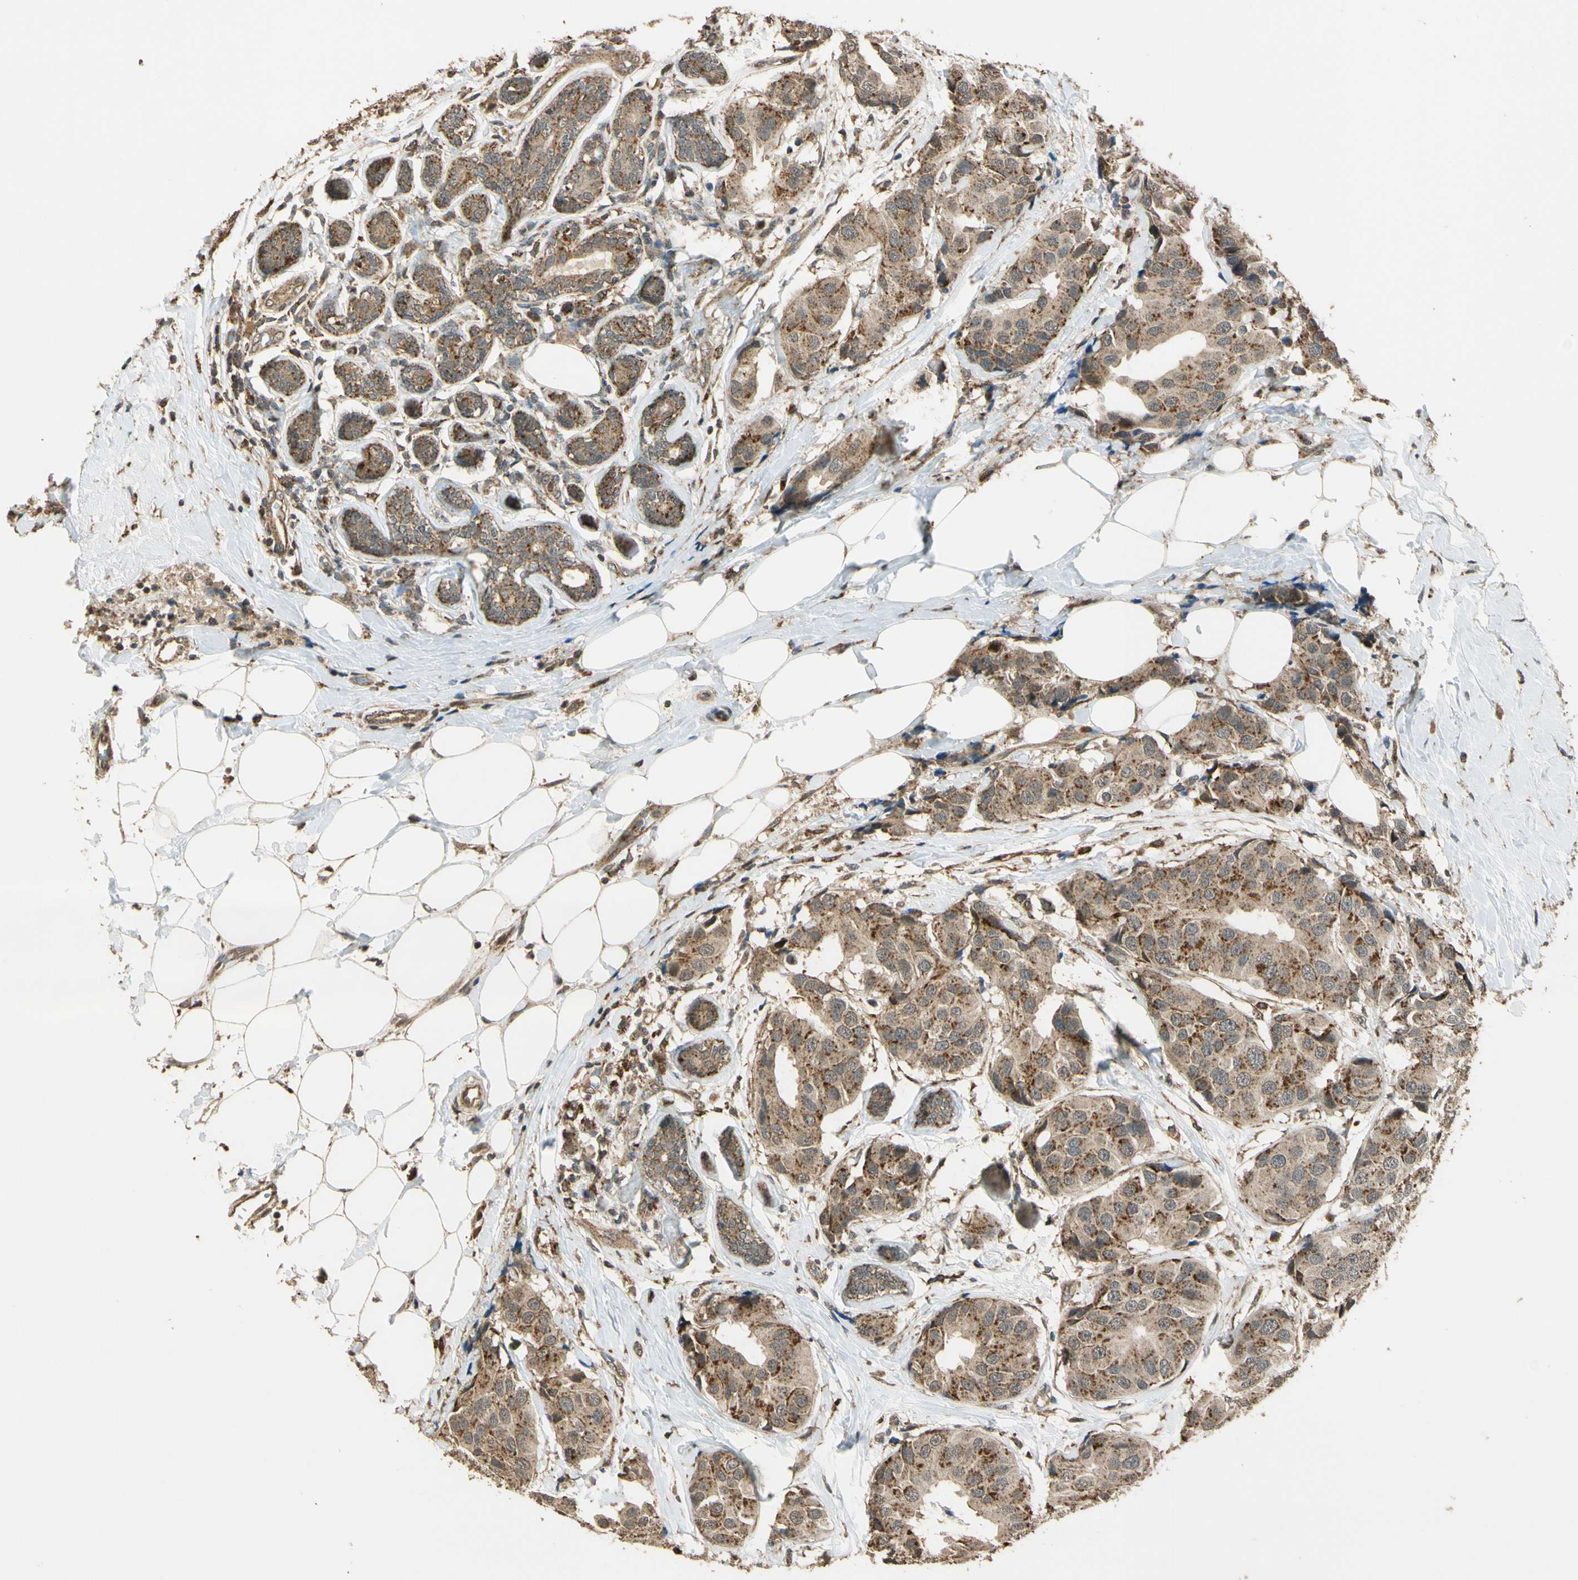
{"staining": {"intensity": "moderate", "quantity": ">75%", "location": "cytoplasmic/membranous"}, "tissue": "breast cancer", "cell_type": "Tumor cells", "image_type": "cancer", "snomed": [{"axis": "morphology", "description": "Normal tissue, NOS"}, {"axis": "morphology", "description": "Duct carcinoma"}, {"axis": "topography", "description": "Breast"}], "caption": "Immunohistochemistry histopathology image of breast cancer stained for a protein (brown), which displays medium levels of moderate cytoplasmic/membranous staining in approximately >75% of tumor cells.", "gene": "LAMTOR1", "patient": {"sex": "female", "age": 39}}